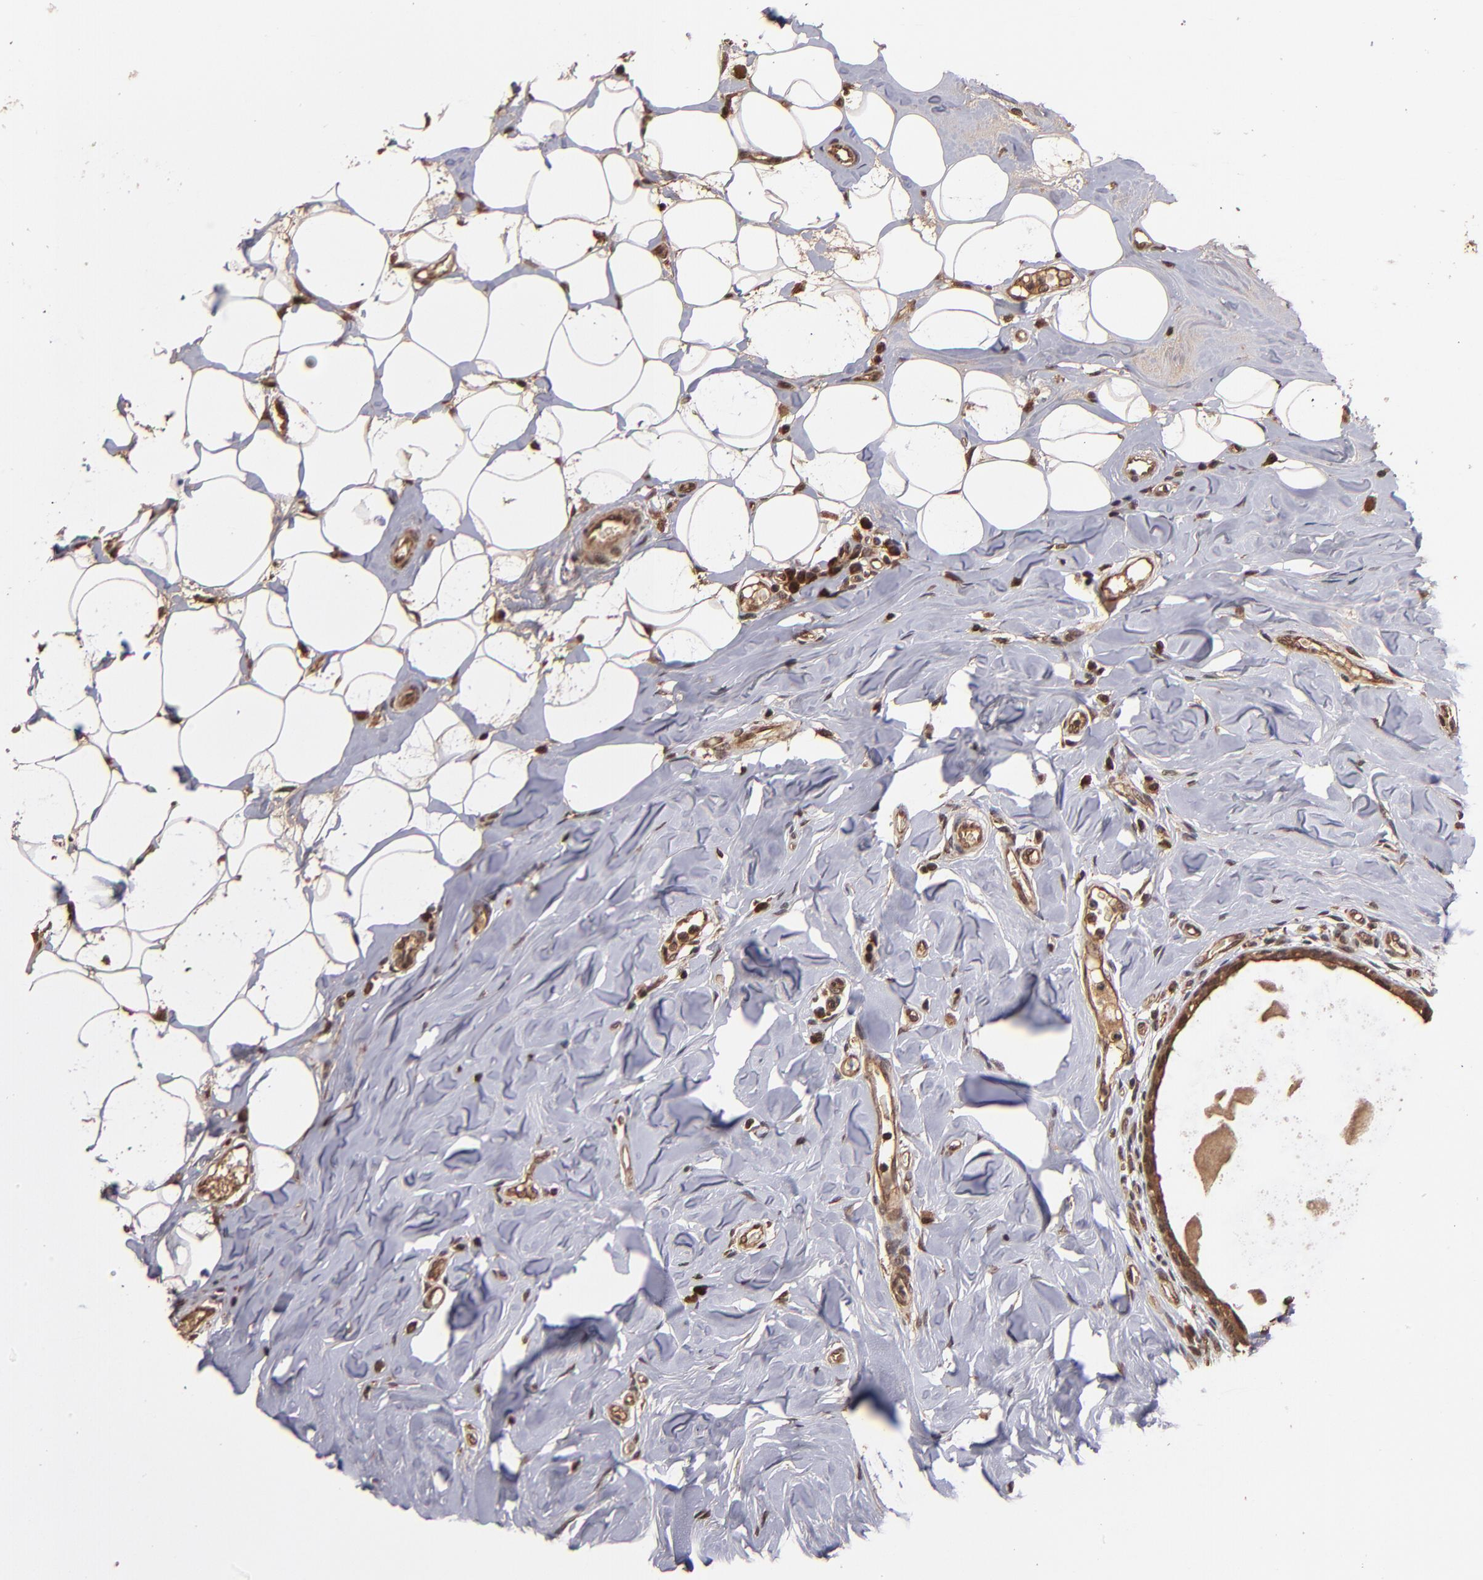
{"staining": {"intensity": "moderate", "quantity": ">75%", "location": "cytoplasmic/membranous"}, "tissue": "breast cancer", "cell_type": "Tumor cells", "image_type": "cancer", "snomed": [{"axis": "morphology", "description": "Duct carcinoma"}, {"axis": "topography", "description": "Breast"}], "caption": "Breast cancer was stained to show a protein in brown. There is medium levels of moderate cytoplasmic/membranous expression in approximately >75% of tumor cells.", "gene": "NFE2L2", "patient": {"sex": "female", "age": 40}}